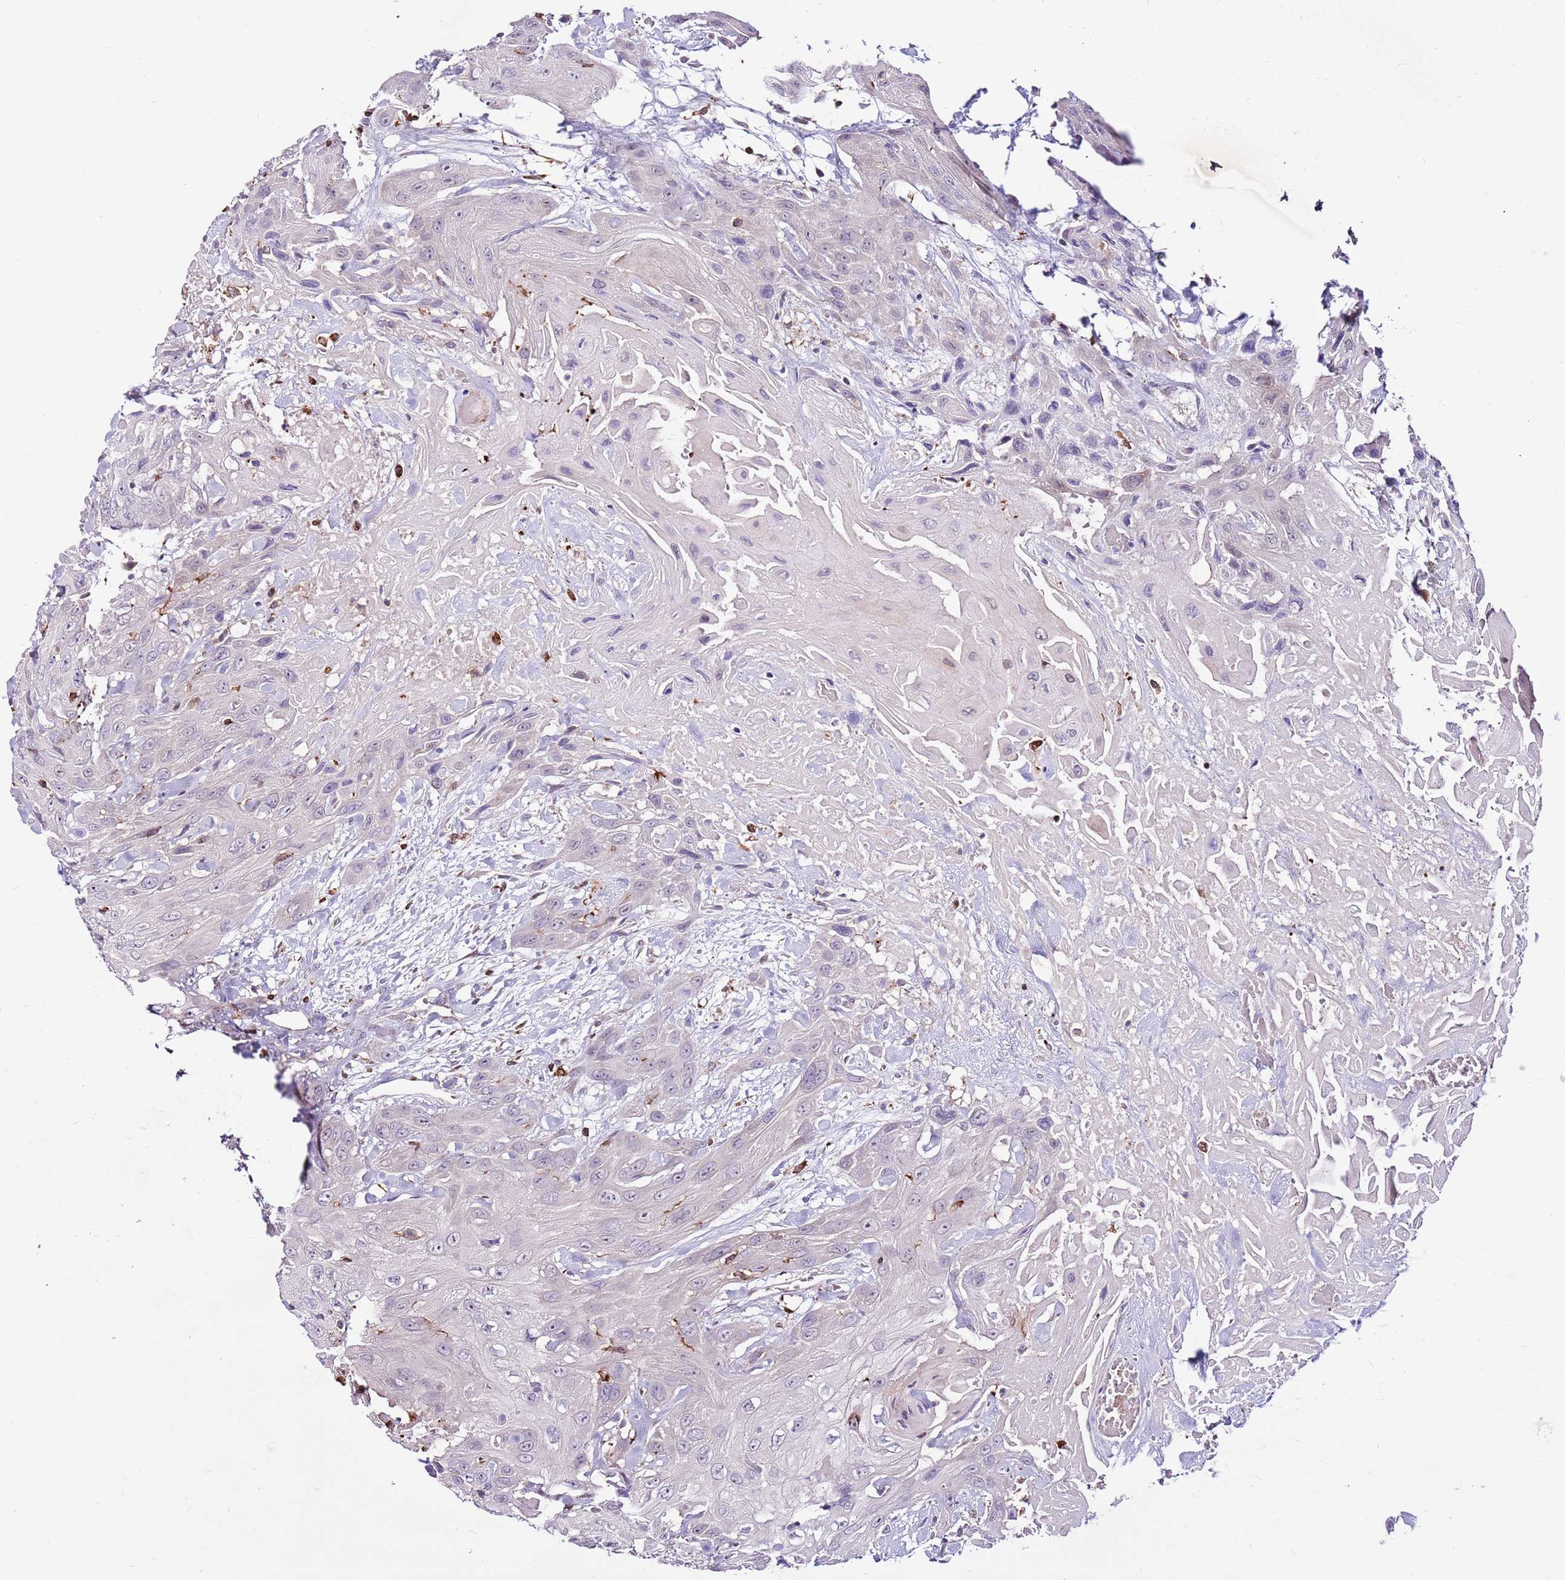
{"staining": {"intensity": "negative", "quantity": "none", "location": "none"}, "tissue": "head and neck cancer", "cell_type": "Tumor cells", "image_type": "cancer", "snomed": [{"axis": "morphology", "description": "Squamous cell carcinoma, NOS"}, {"axis": "topography", "description": "Head-Neck"}], "caption": "A histopathology image of human head and neck cancer is negative for staining in tumor cells.", "gene": "ZSWIM1", "patient": {"sex": "male", "age": 81}}